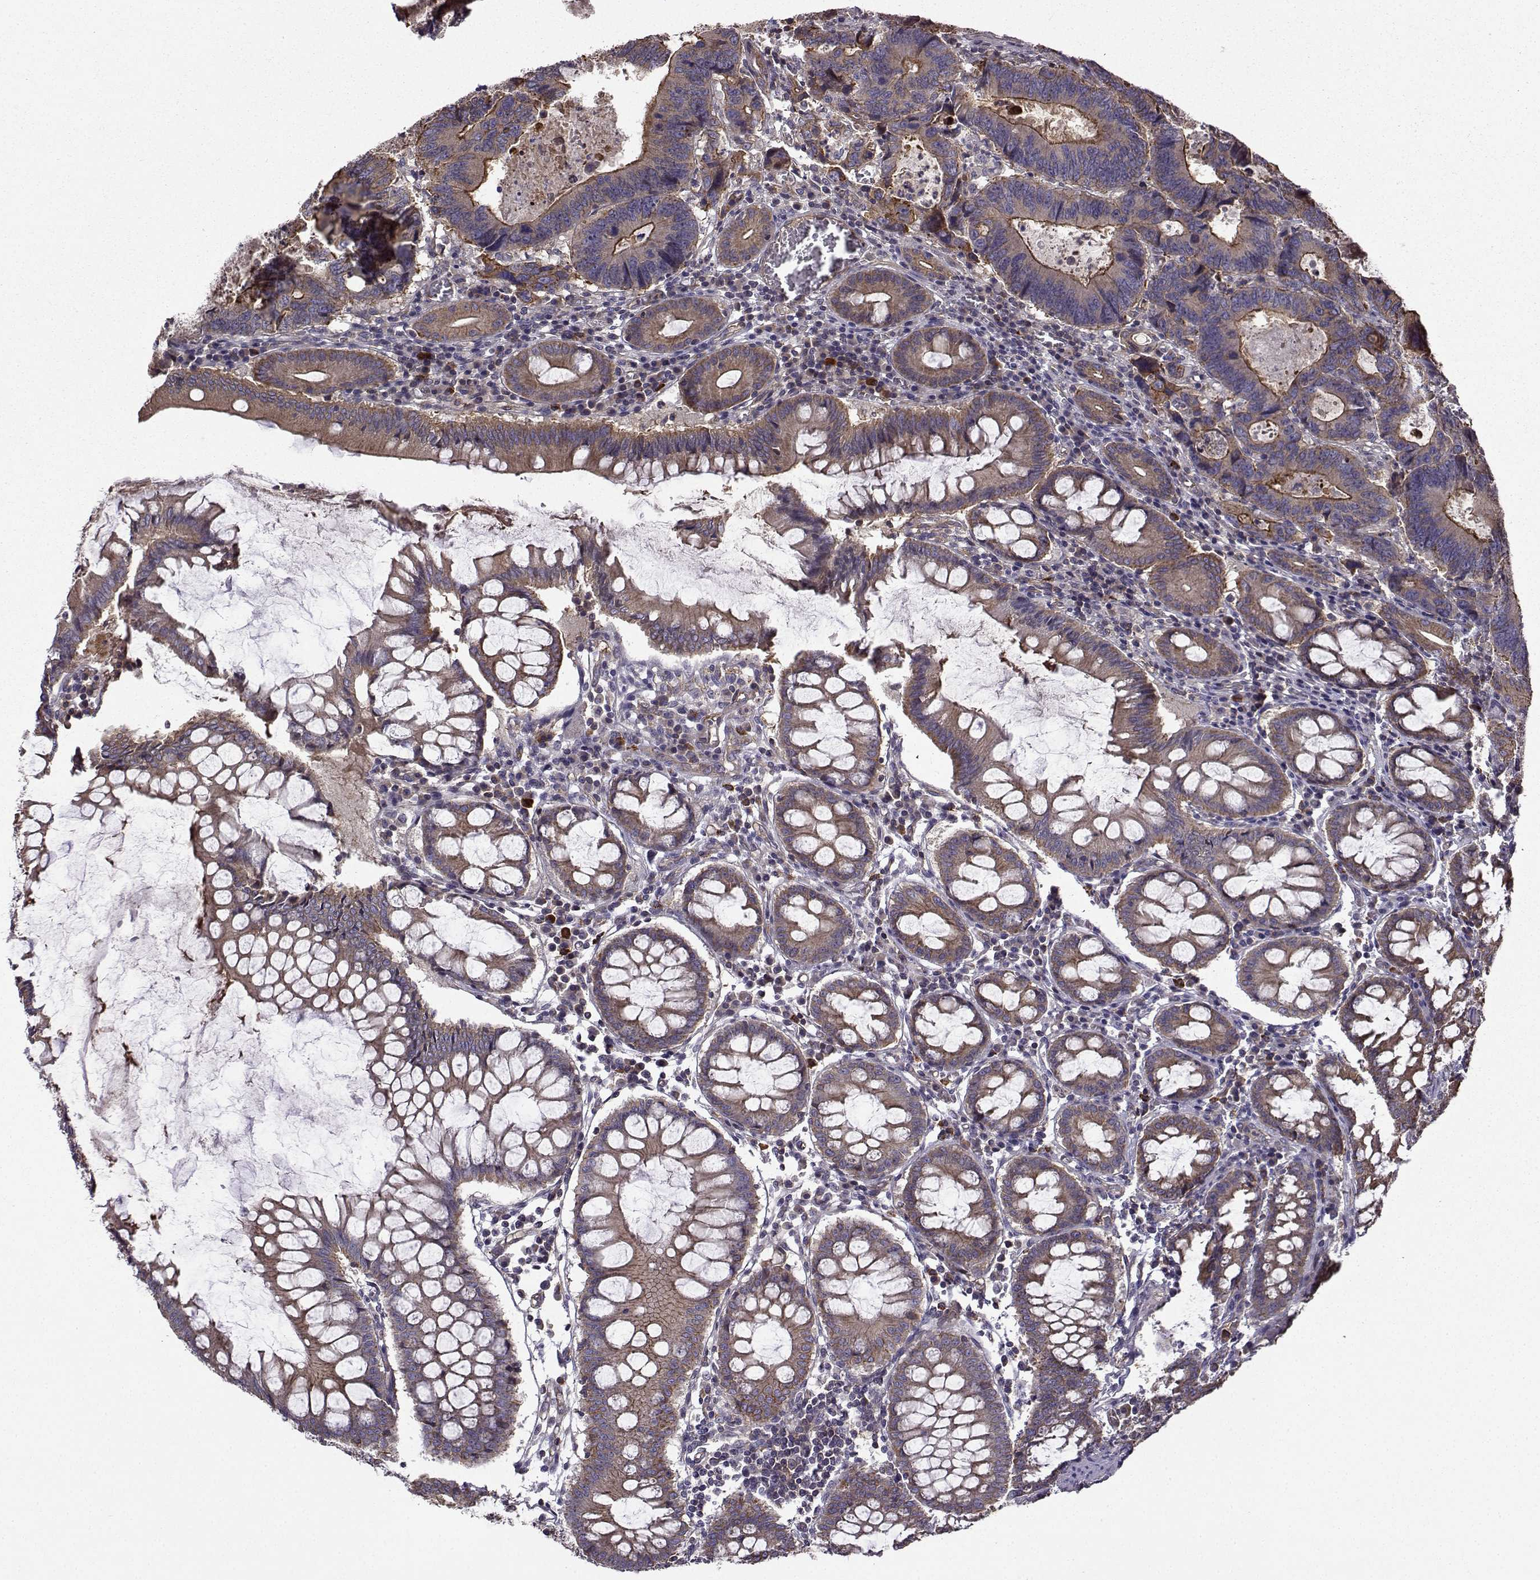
{"staining": {"intensity": "strong", "quantity": "<25%", "location": "cytoplasmic/membranous"}, "tissue": "colorectal cancer", "cell_type": "Tumor cells", "image_type": "cancer", "snomed": [{"axis": "morphology", "description": "Adenocarcinoma, NOS"}, {"axis": "topography", "description": "Colon"}], "caption": "Colorectal cancer (adenocarcinoma) tissue shows strong cytoplasmic/membranous staining in about <25% of tumor cells", "gene": "ITGB8", "patient": {"sex": "female", "age": 82}}